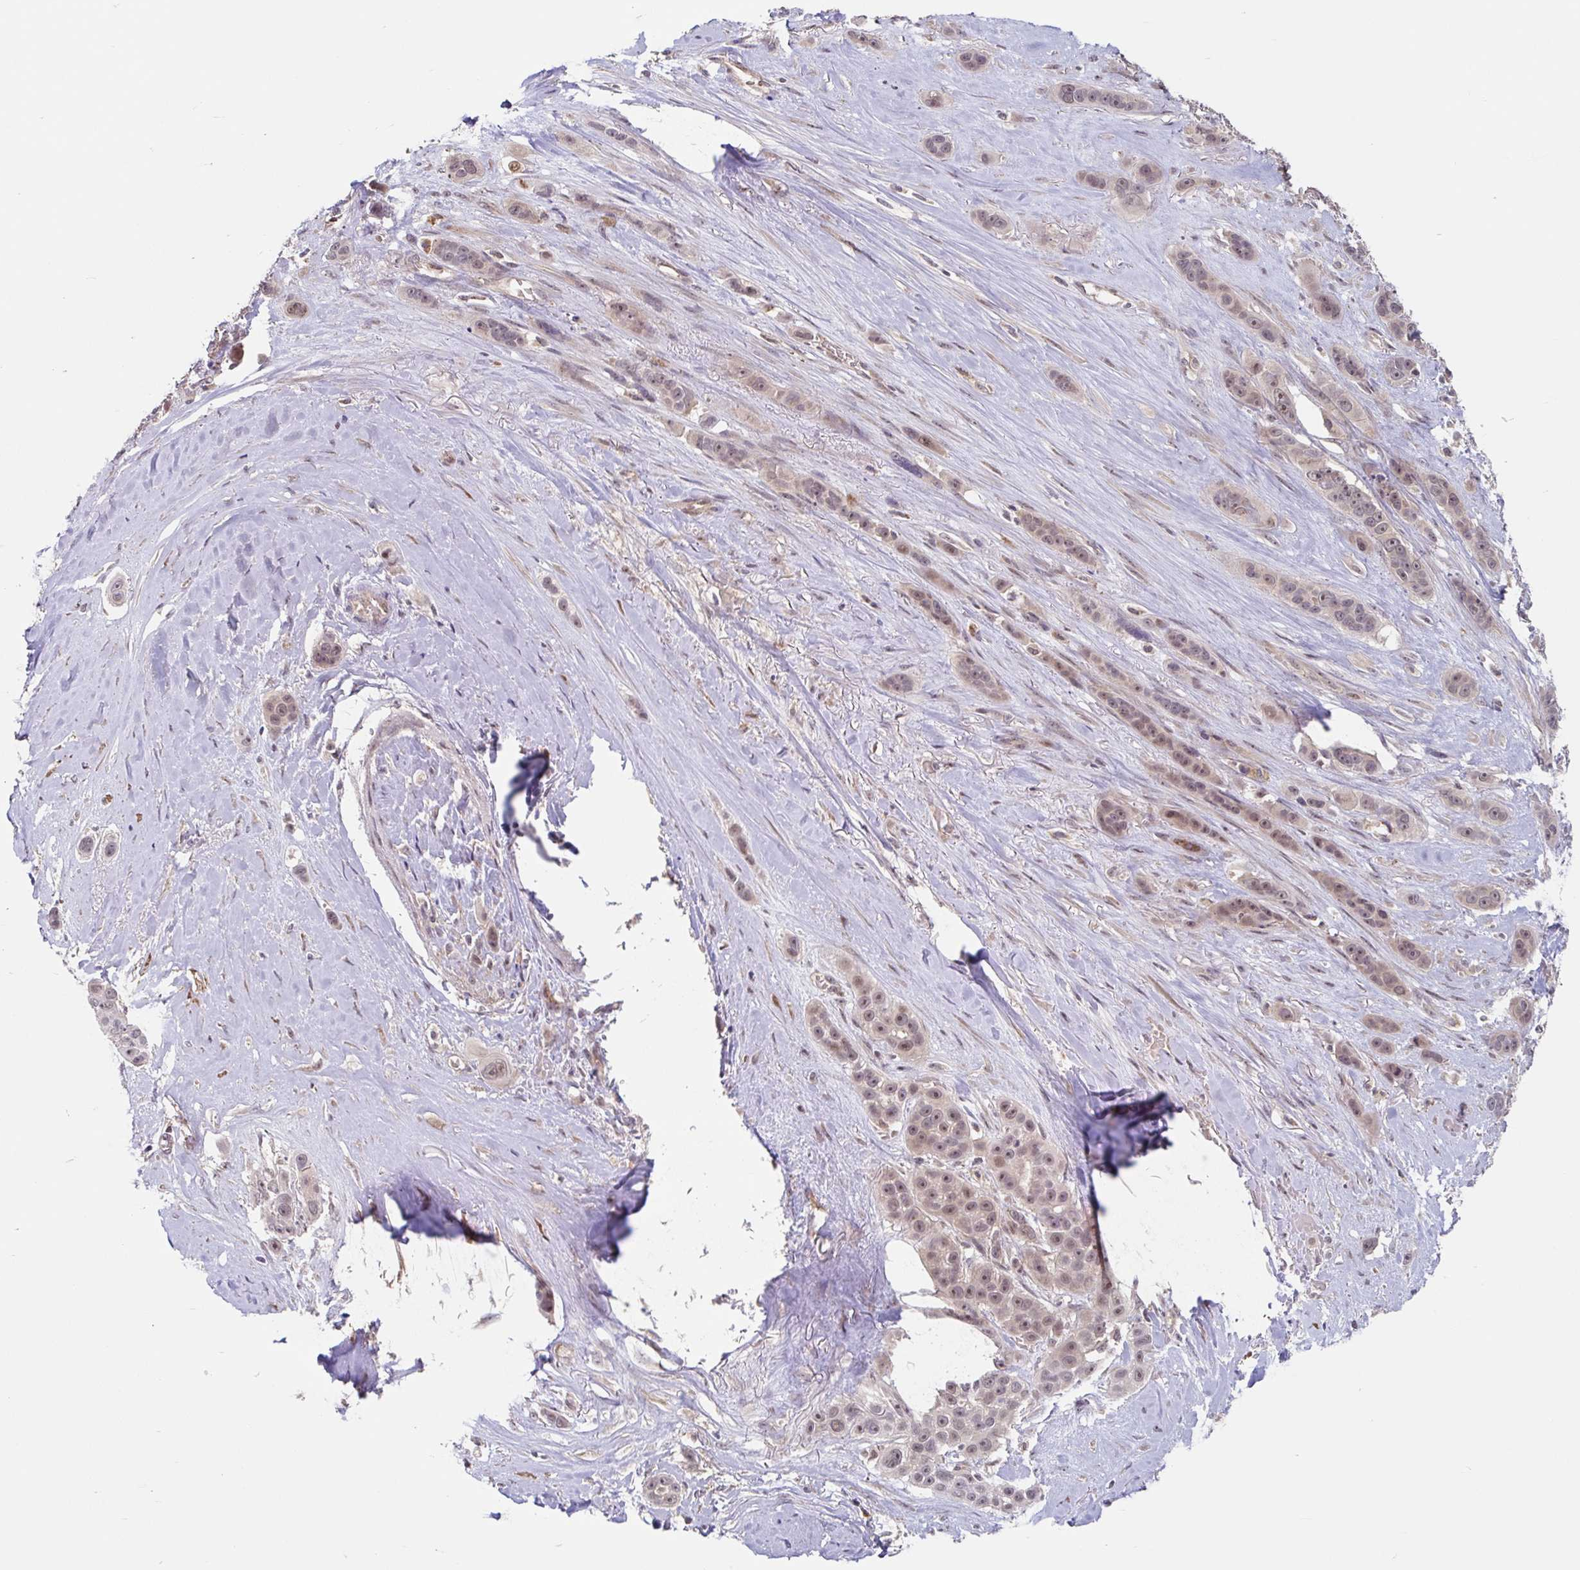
{"staining": {"intensity": "weak", "quantity": "25%-75%", "location": "nuclear"}, "tissue": "skin cancer", "cell_type": "Tumor cells", "image_type": "cancer", "snomed": [{"axis": "morphology", "description": "Squamous cell carcinoma, NOS"}, {"axis": "topography", "description": "Skin"}], "caption": "This histopathology image reveals skin cancer stained with immunohistochemistry to label a protein in brown. The nuclear of tumor cells show weak positivity for the protein. Nuclei are counter-stained blue.", "gene": "STYXL1", "patient": {"sex": "male", "age": 67}}